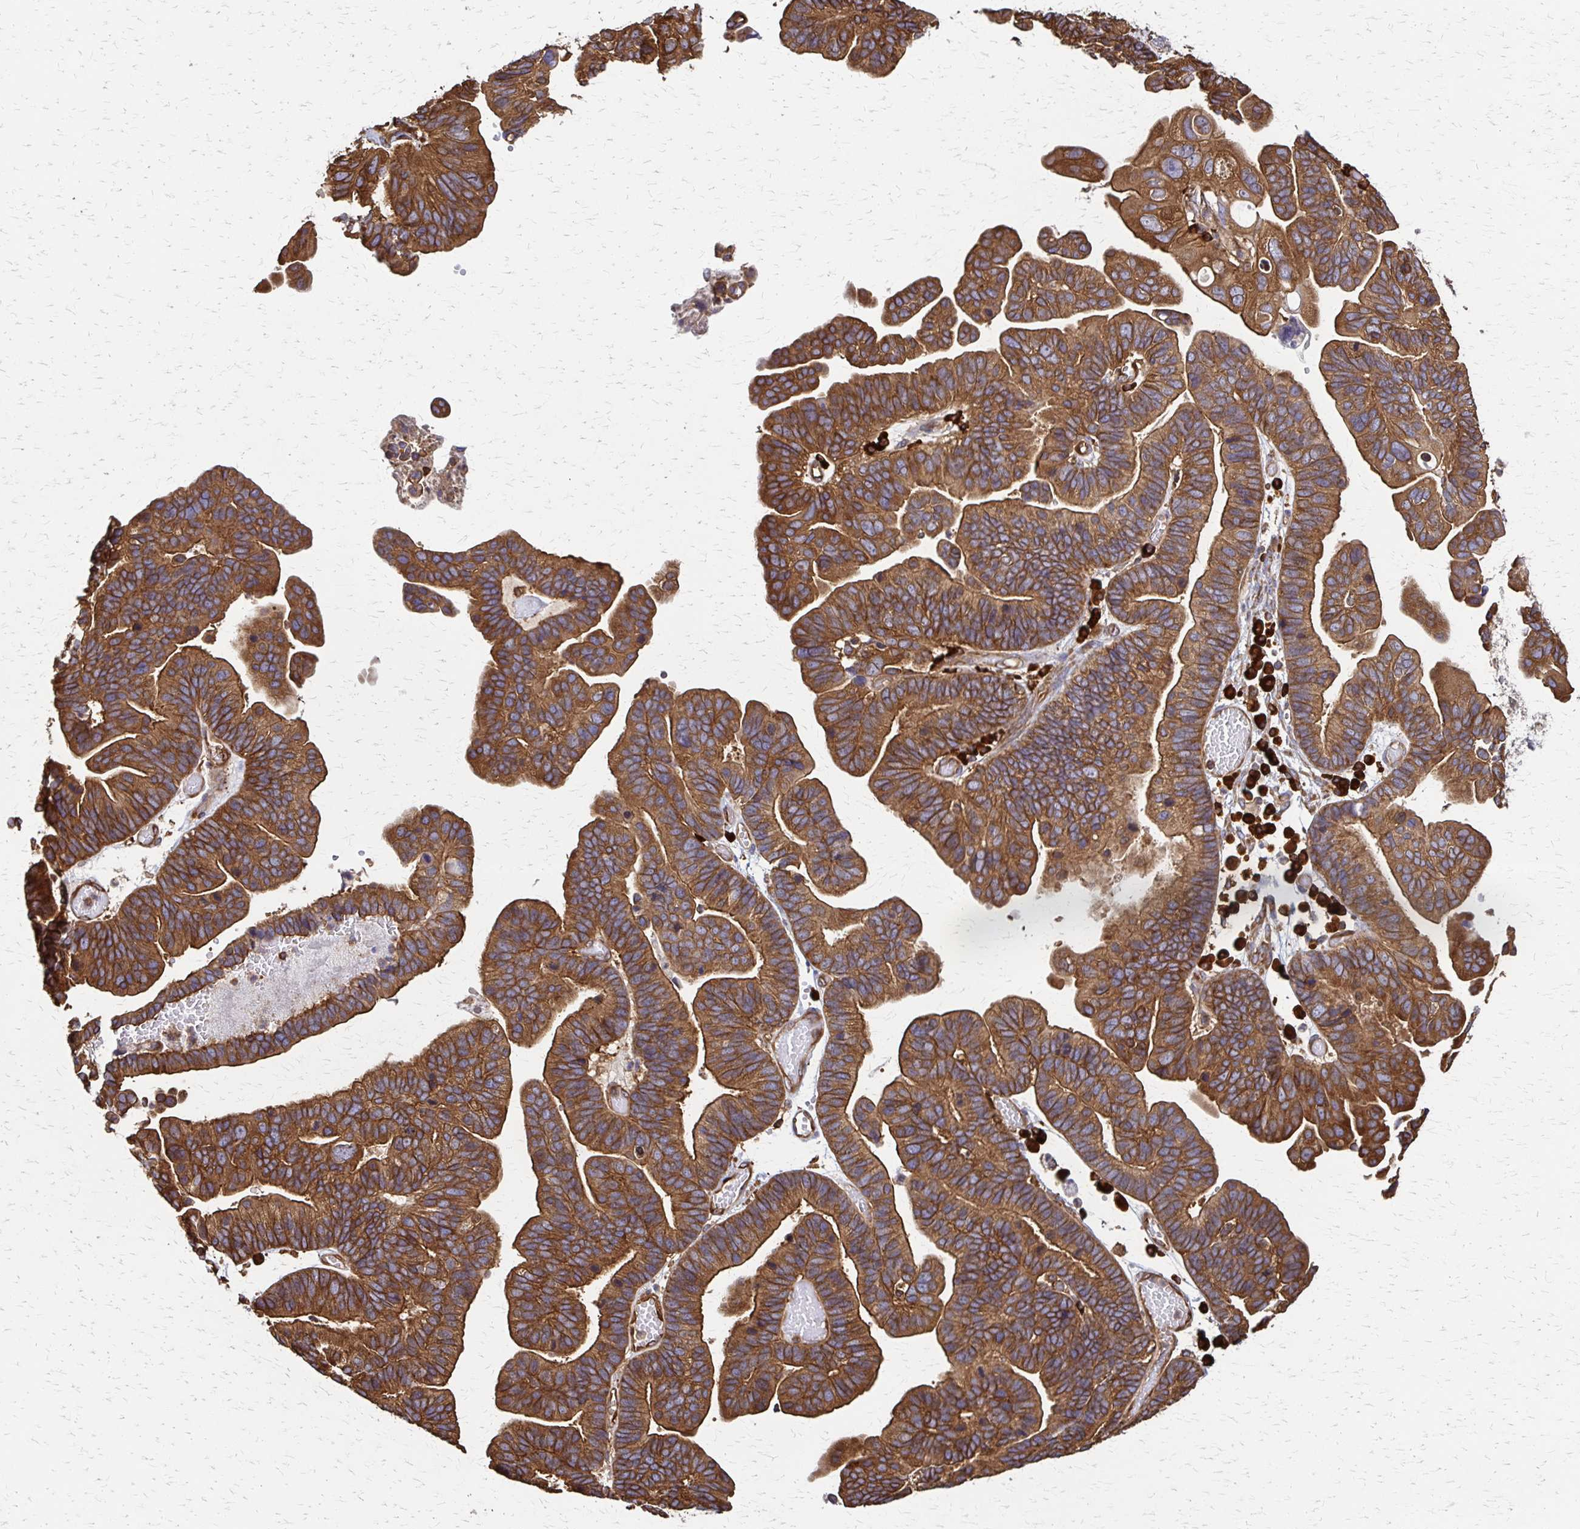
{"staining": {"intensity": "moderate", "quantity": ">75%", "location": "cytoplasmic/membranous"}, "tissue": "ovarian cancer", "cell_type": "Tumor cells", "image_type": "cancer", "snomed": [{"axis": "morphology", "description": "Cystadenocarcinoma, serous, NOS"}, {"axis": "topography", "description": "Ovary"}], "caption": "Protein staining by immunohistochemistry reveals moderate cytoplasmic/membranous positivity in approximately >75% of tumor cells in ovarian cancer (serous cystadenocarcinoma).", "gene": "EEF2", "patient": {"sex": "female", "age": 56}}